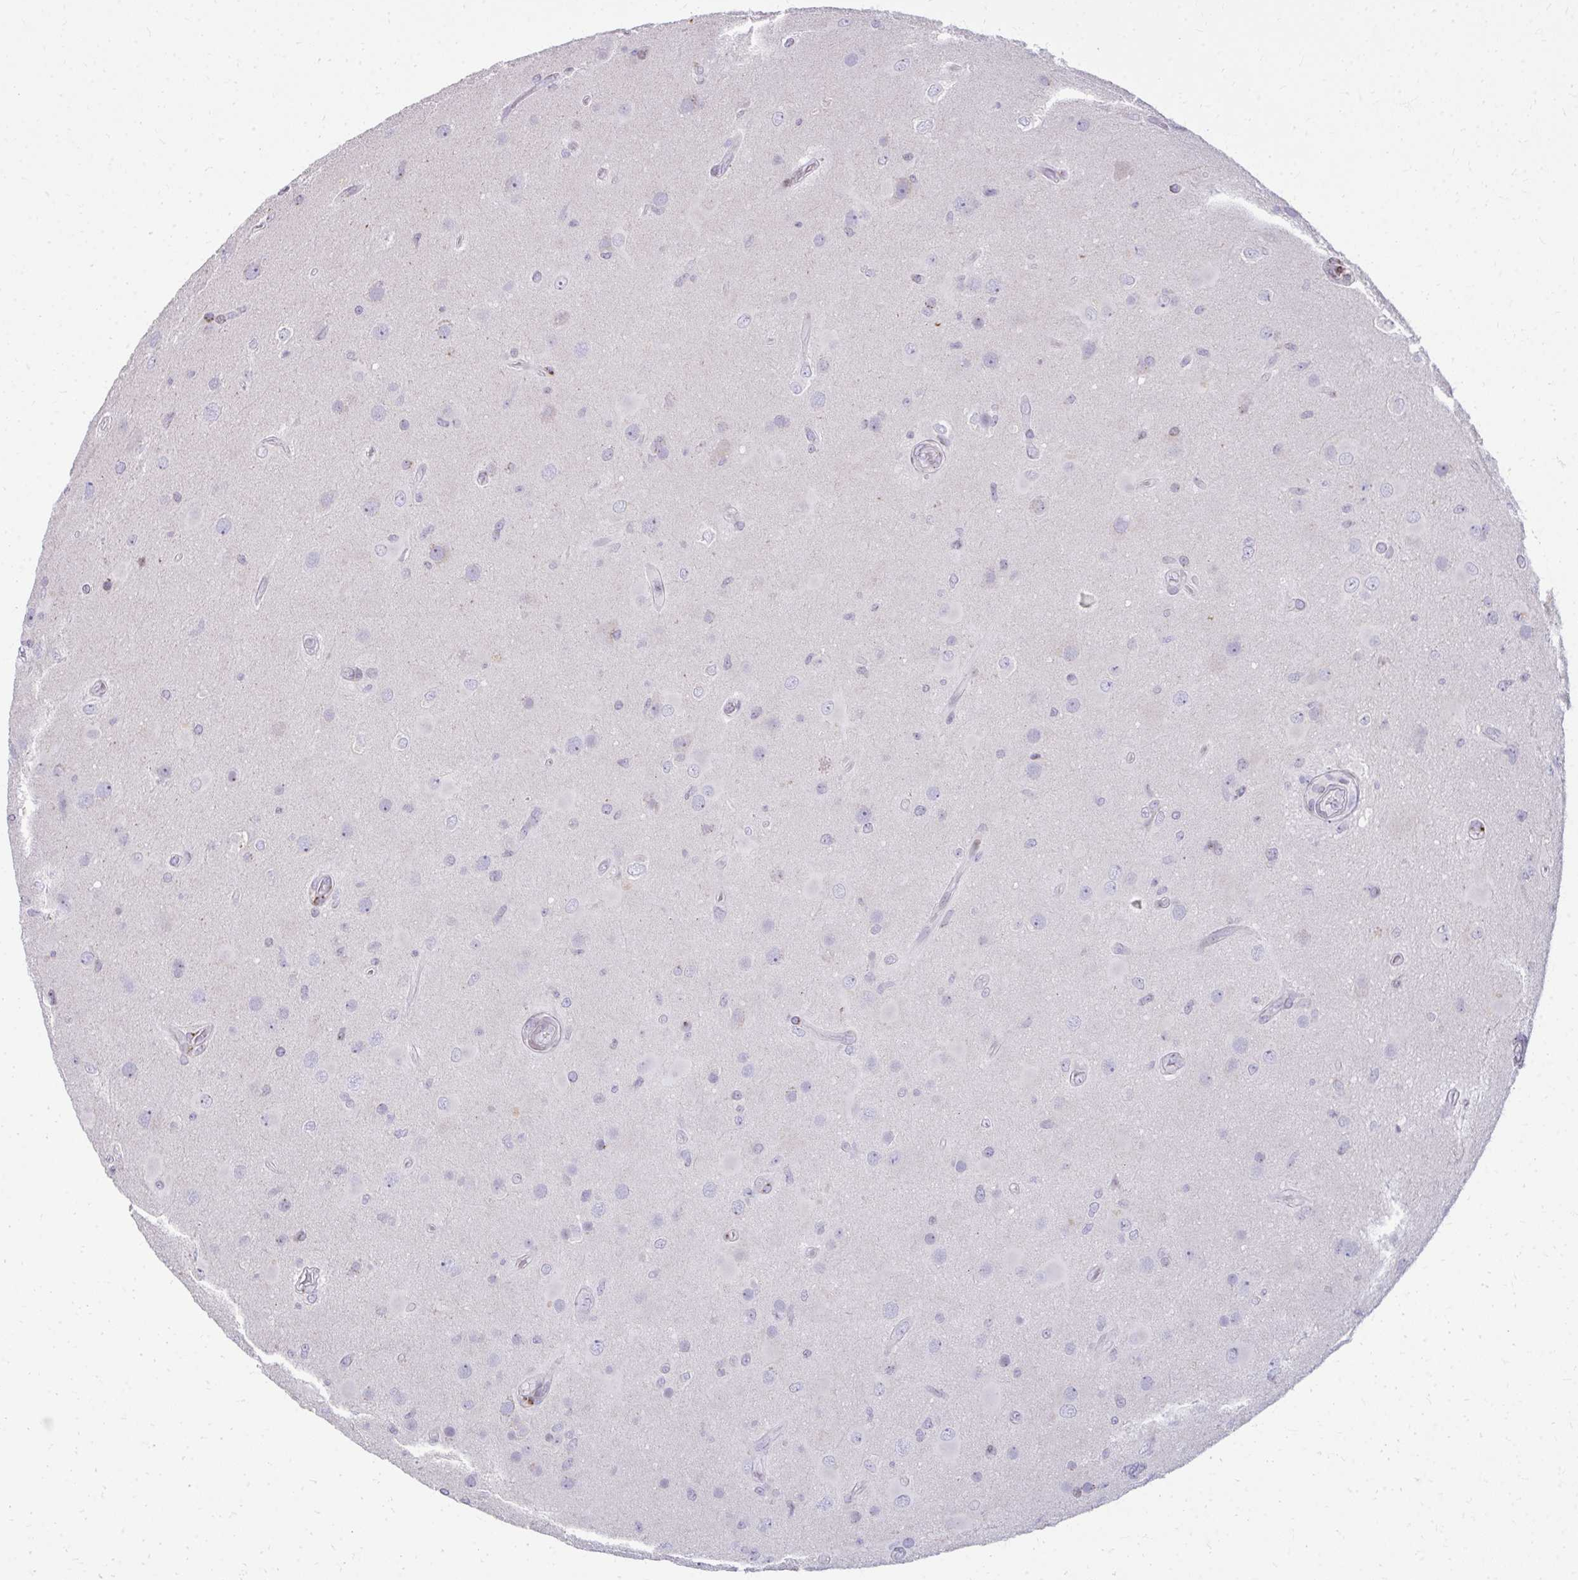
{"staining": {"intensity": "negative", "quantity": "none", "location": "none"}, "tissue": "glioma", "cell_type": "Tumor cells", "image_type": "cancer", "snomed": [{"axis": "morphology", "description": "Glioma, malignant, High grade"}, {"axis": "topography", "description": "Brain"}], "caption": "Immunohistochemistry (IHC) photomicrograph of human malignant glioma (high-grade) stained for a protein (brown), which shows no expression in tumor cells.", "gene": "AP5M1", "patient": {"sex": "male", "age": 53}}